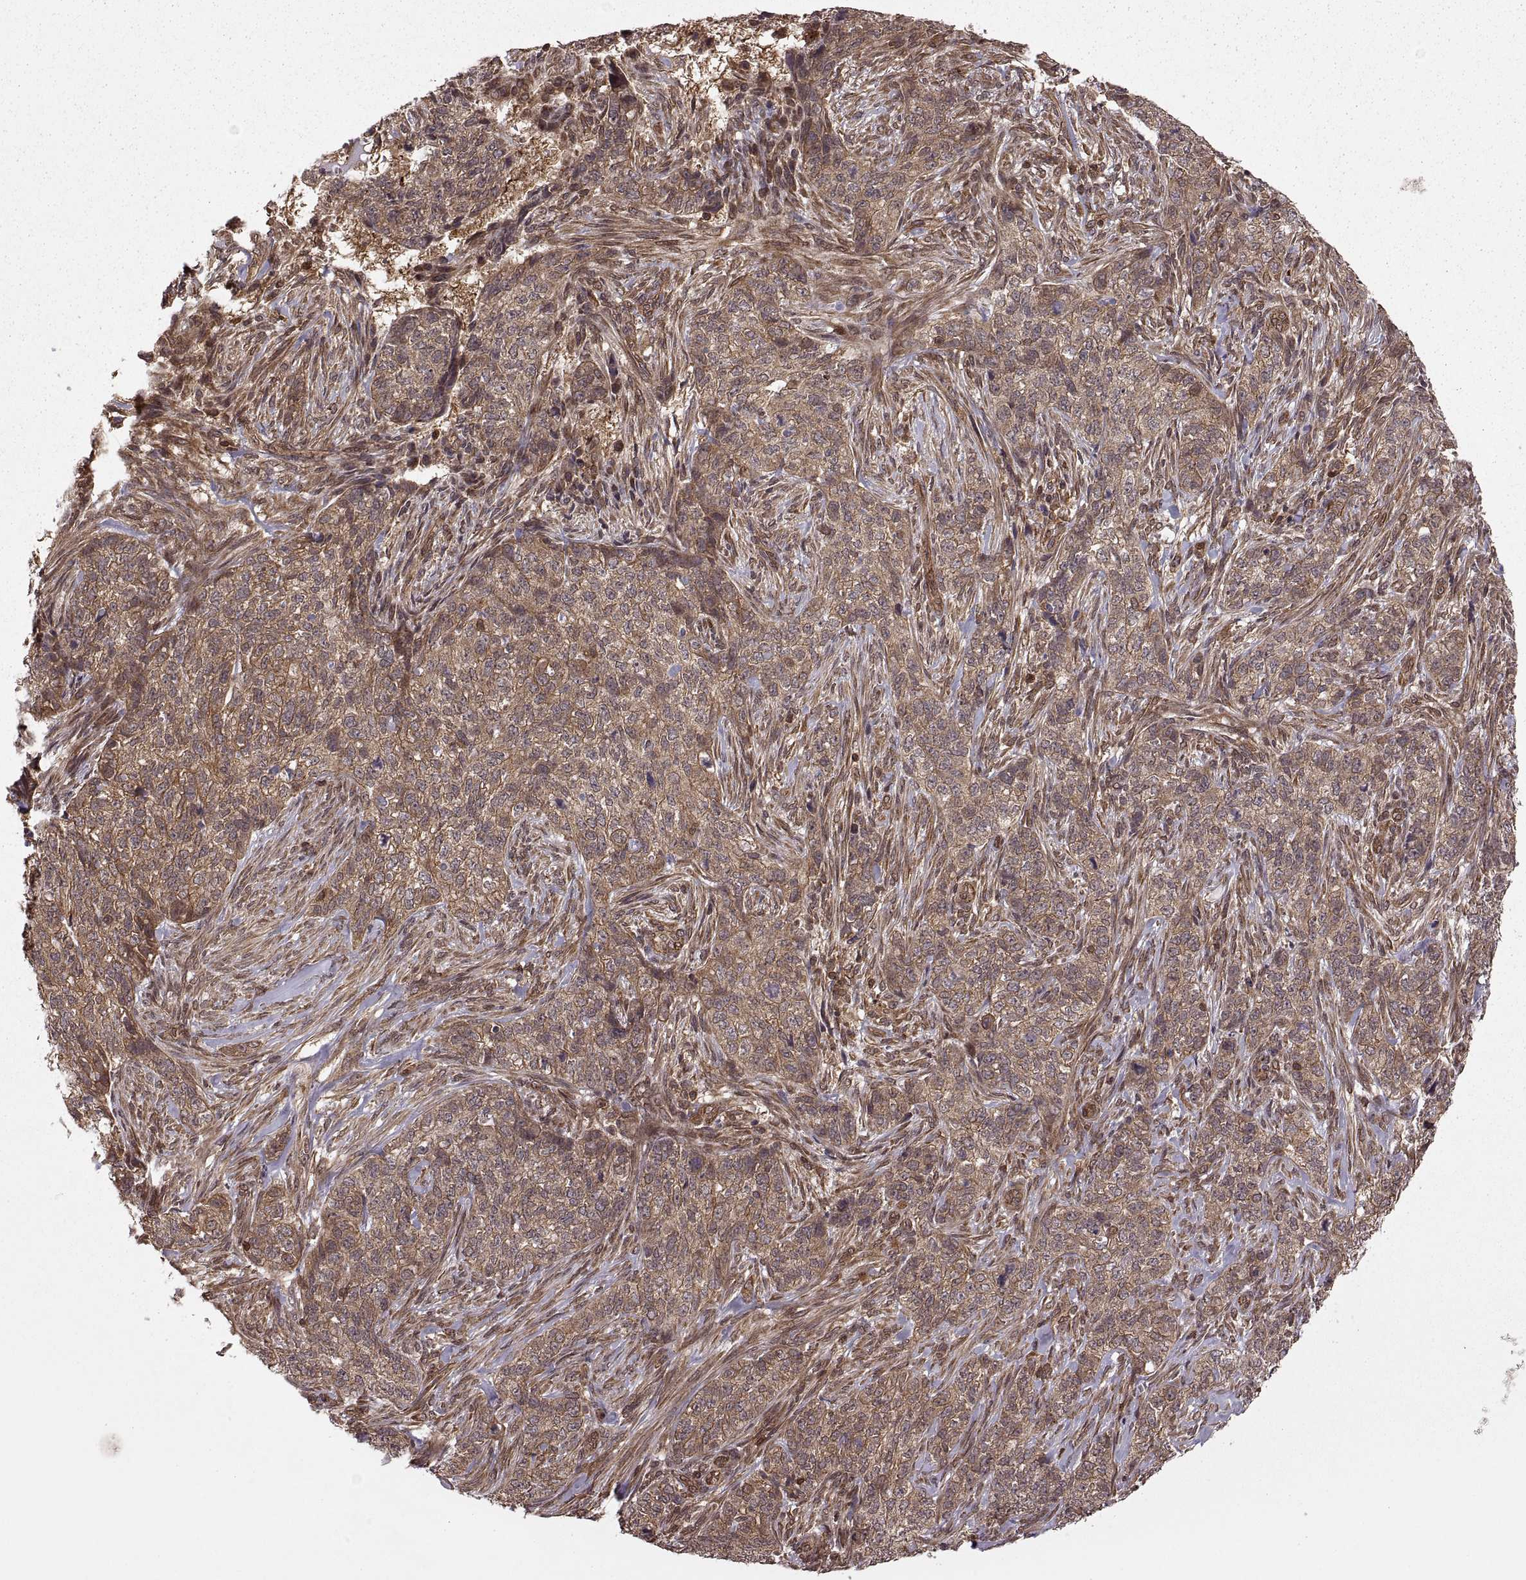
{"staining": {"intensity": "moderate", "quantity": ">75%", "location": "cytoplasmic/membranous"}, "tissue": "skin cancer", "cell_type": "Tumor cells", "image_type": "cancer", "snomed": [{"axis": "morphology", "description": "Basal cell carcinoma"}, {"axis": "topography", "description": "Skin"}], "caption": "Basal cell carcinoma (skin) stained with DAB (3,3'-diaminobenzidine) immunohistochemistry displays medium levels of moderate cytoplasmic/membranous staining in approximately >75% of tumor cells.", "gene": "DEDD", "patient": {"sex": "female", "age": 69}}